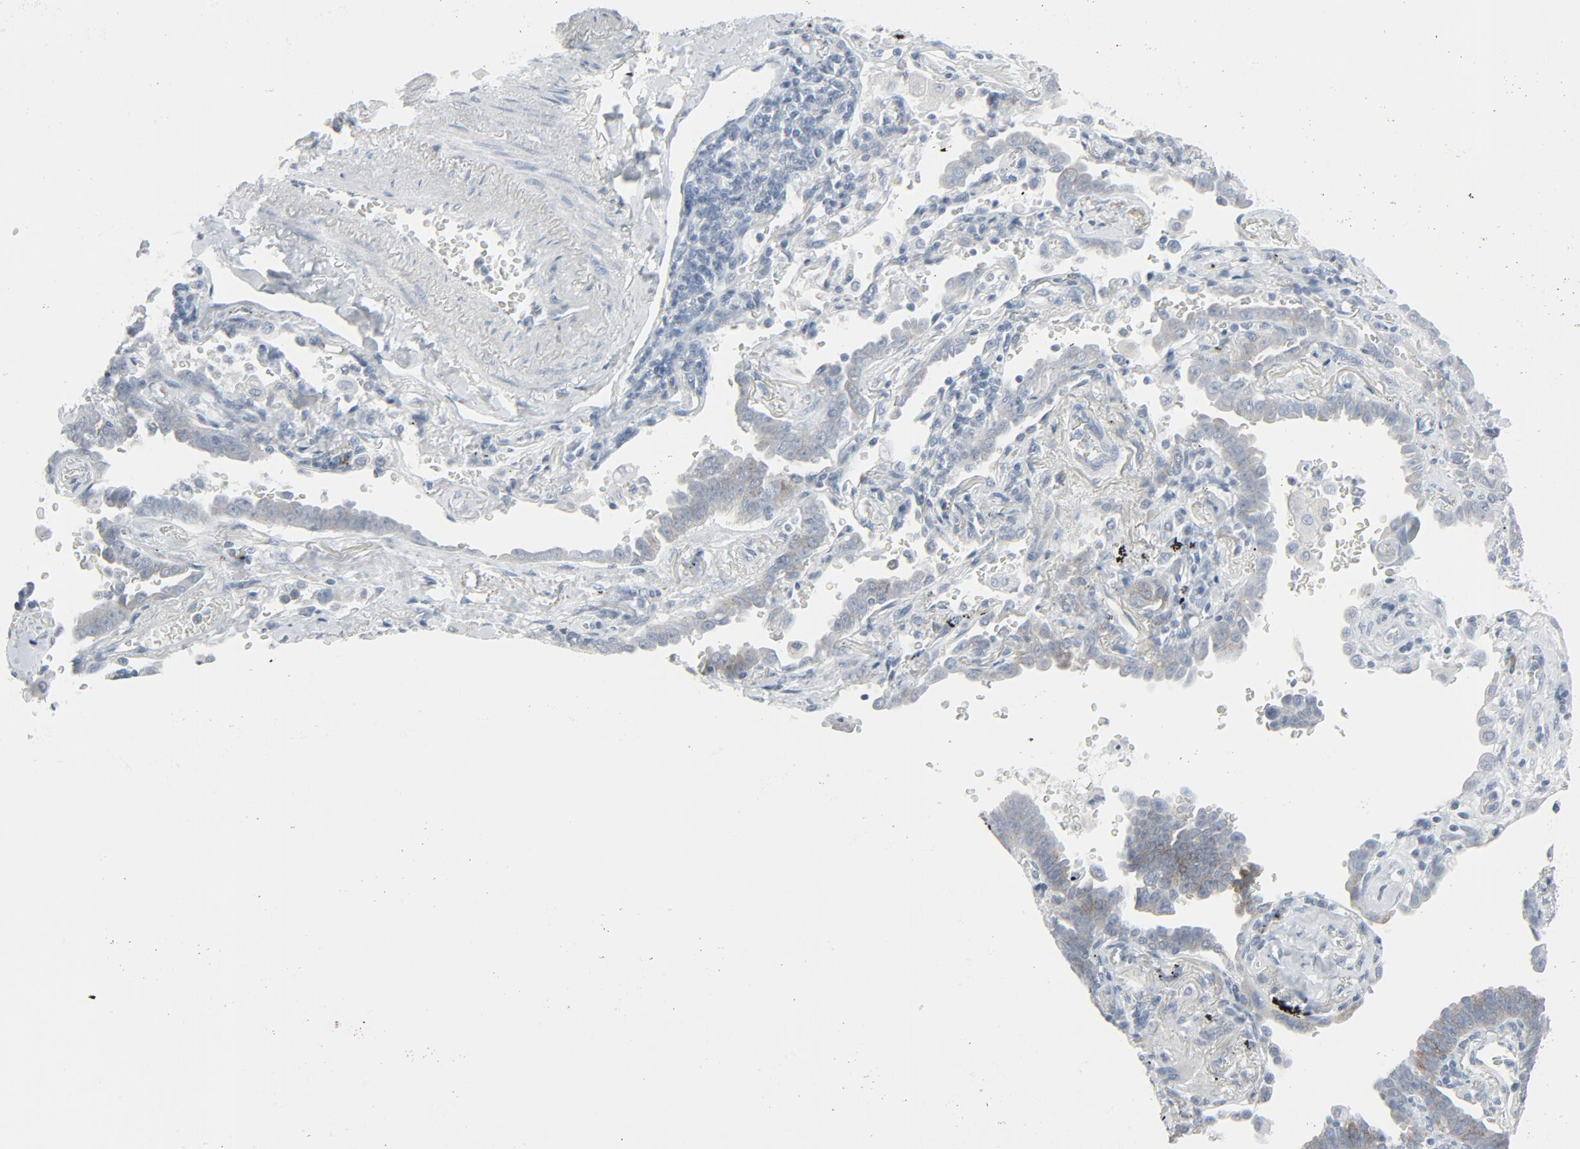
{"staining": {"intensity": "weak", "quantity": "<25%", "location": "cytoplasmic/membranous"}, "tissue": "lung cancer", "cell_type": "Tumor cells", "image_type": "cancer", "snomed": [{"axis": "morphology", "description": "Adenocarcinoma, NOS"}, {"axis": "topography", "description": "Lung"}], "caption": "Adenocarcinoma (lung) was stained to show a protein in brown. There is no significant staining in tumor cells.", "gene": "FGFR3", "patient": {"sex": "female", "age": 64}}